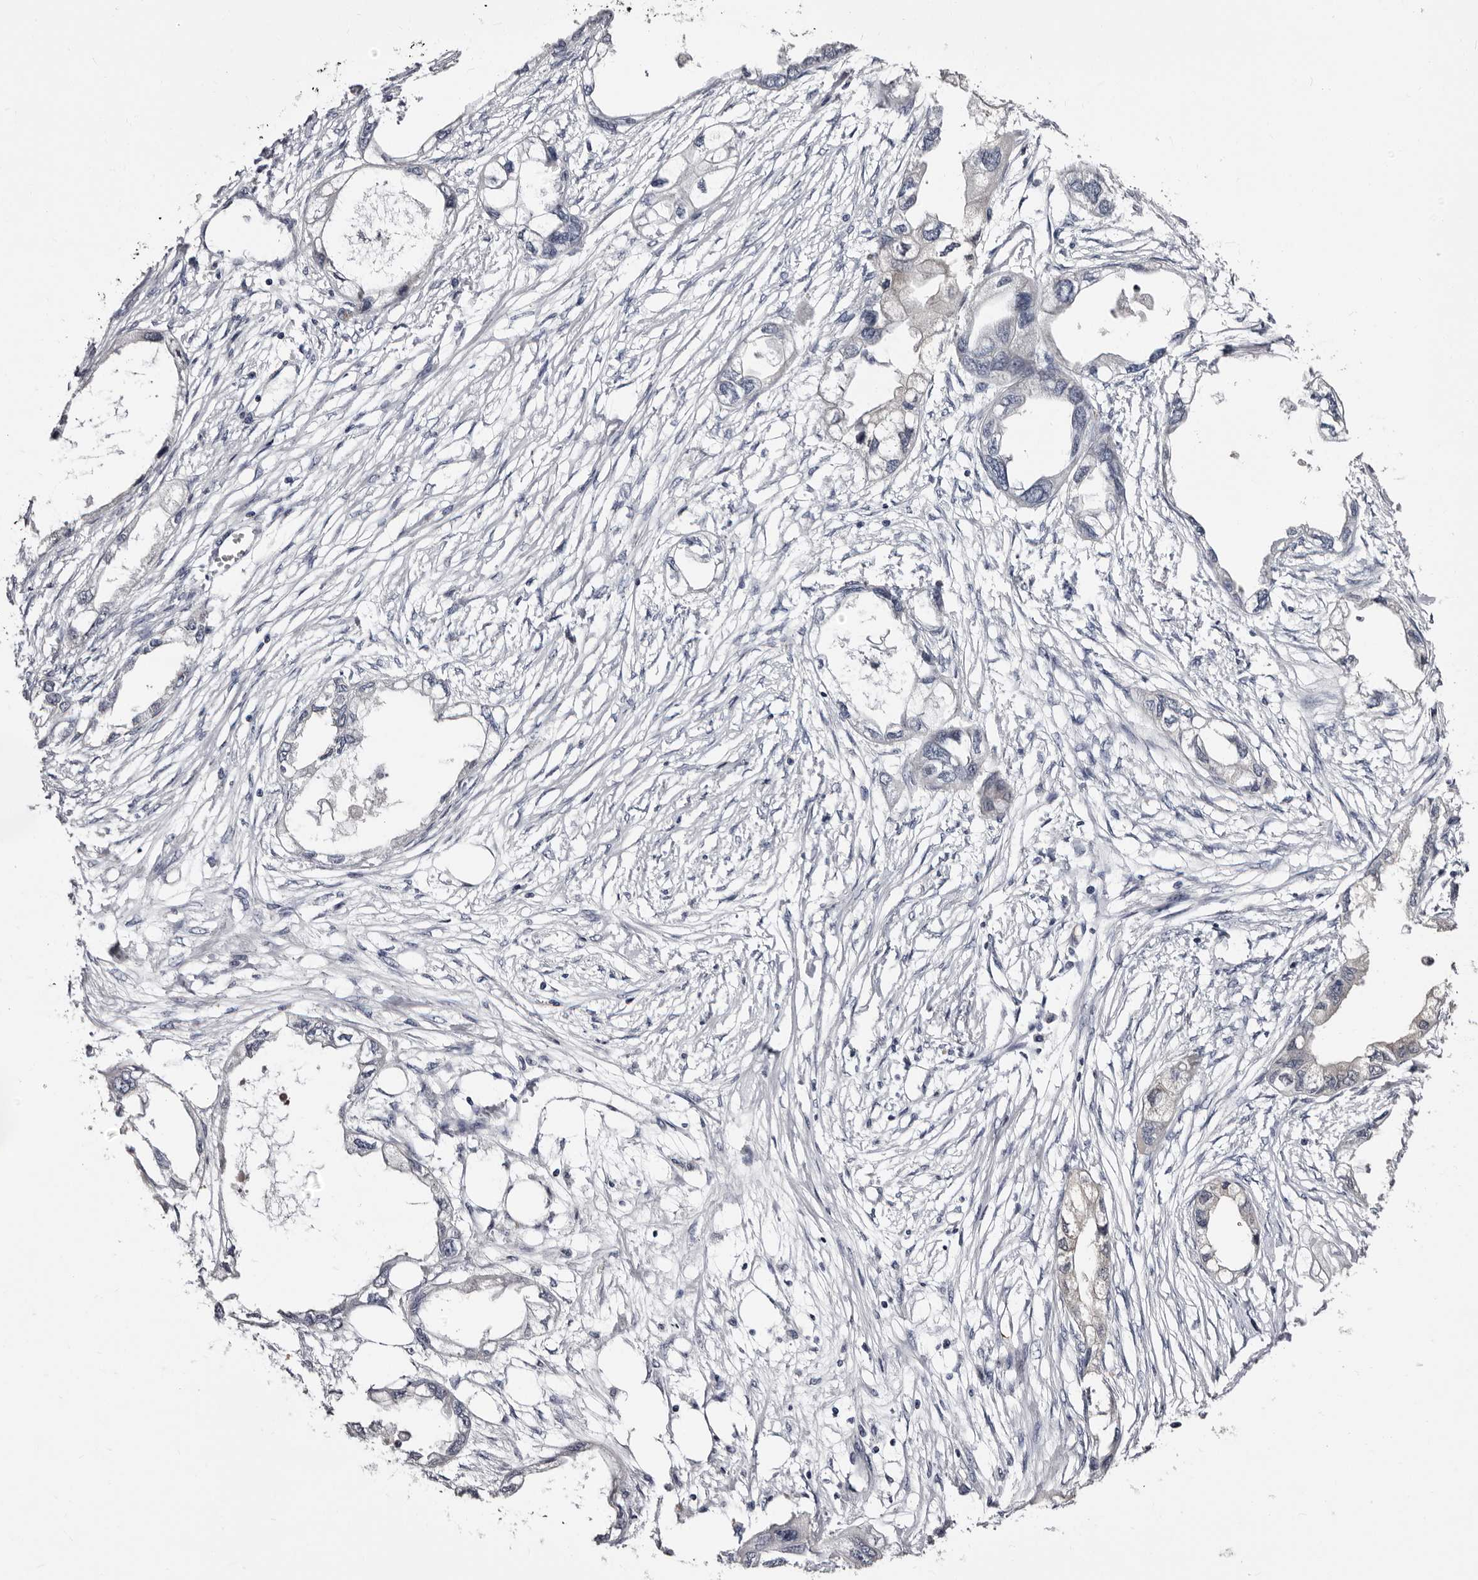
{"staining": {"intensity": "negative", "quantity": "none", "location": "none"}, "tissue": "endometrial cancer", "cell_type": "Tumor cells", "image_type": "cancer", "snomed": [{"axis": "morphology", "description": "Adenocarcinoma, NOS"}, {"axis": "morphology", "description": "Adenocarcinoma, metastatic, NOS"}, {"axis": "topography", "description": "Adipose tissue"}, {"axis": "topography", "description": "Endometrium"}], "caption": "DAB (3,3'-diaminobenzidine) immunohistochemical staining of endometrial metastatic adenocarcinoma reveals no significant staining in tumor cells.", "gene": "BPGM", "patient": {"sex": "female", "age": 67}}